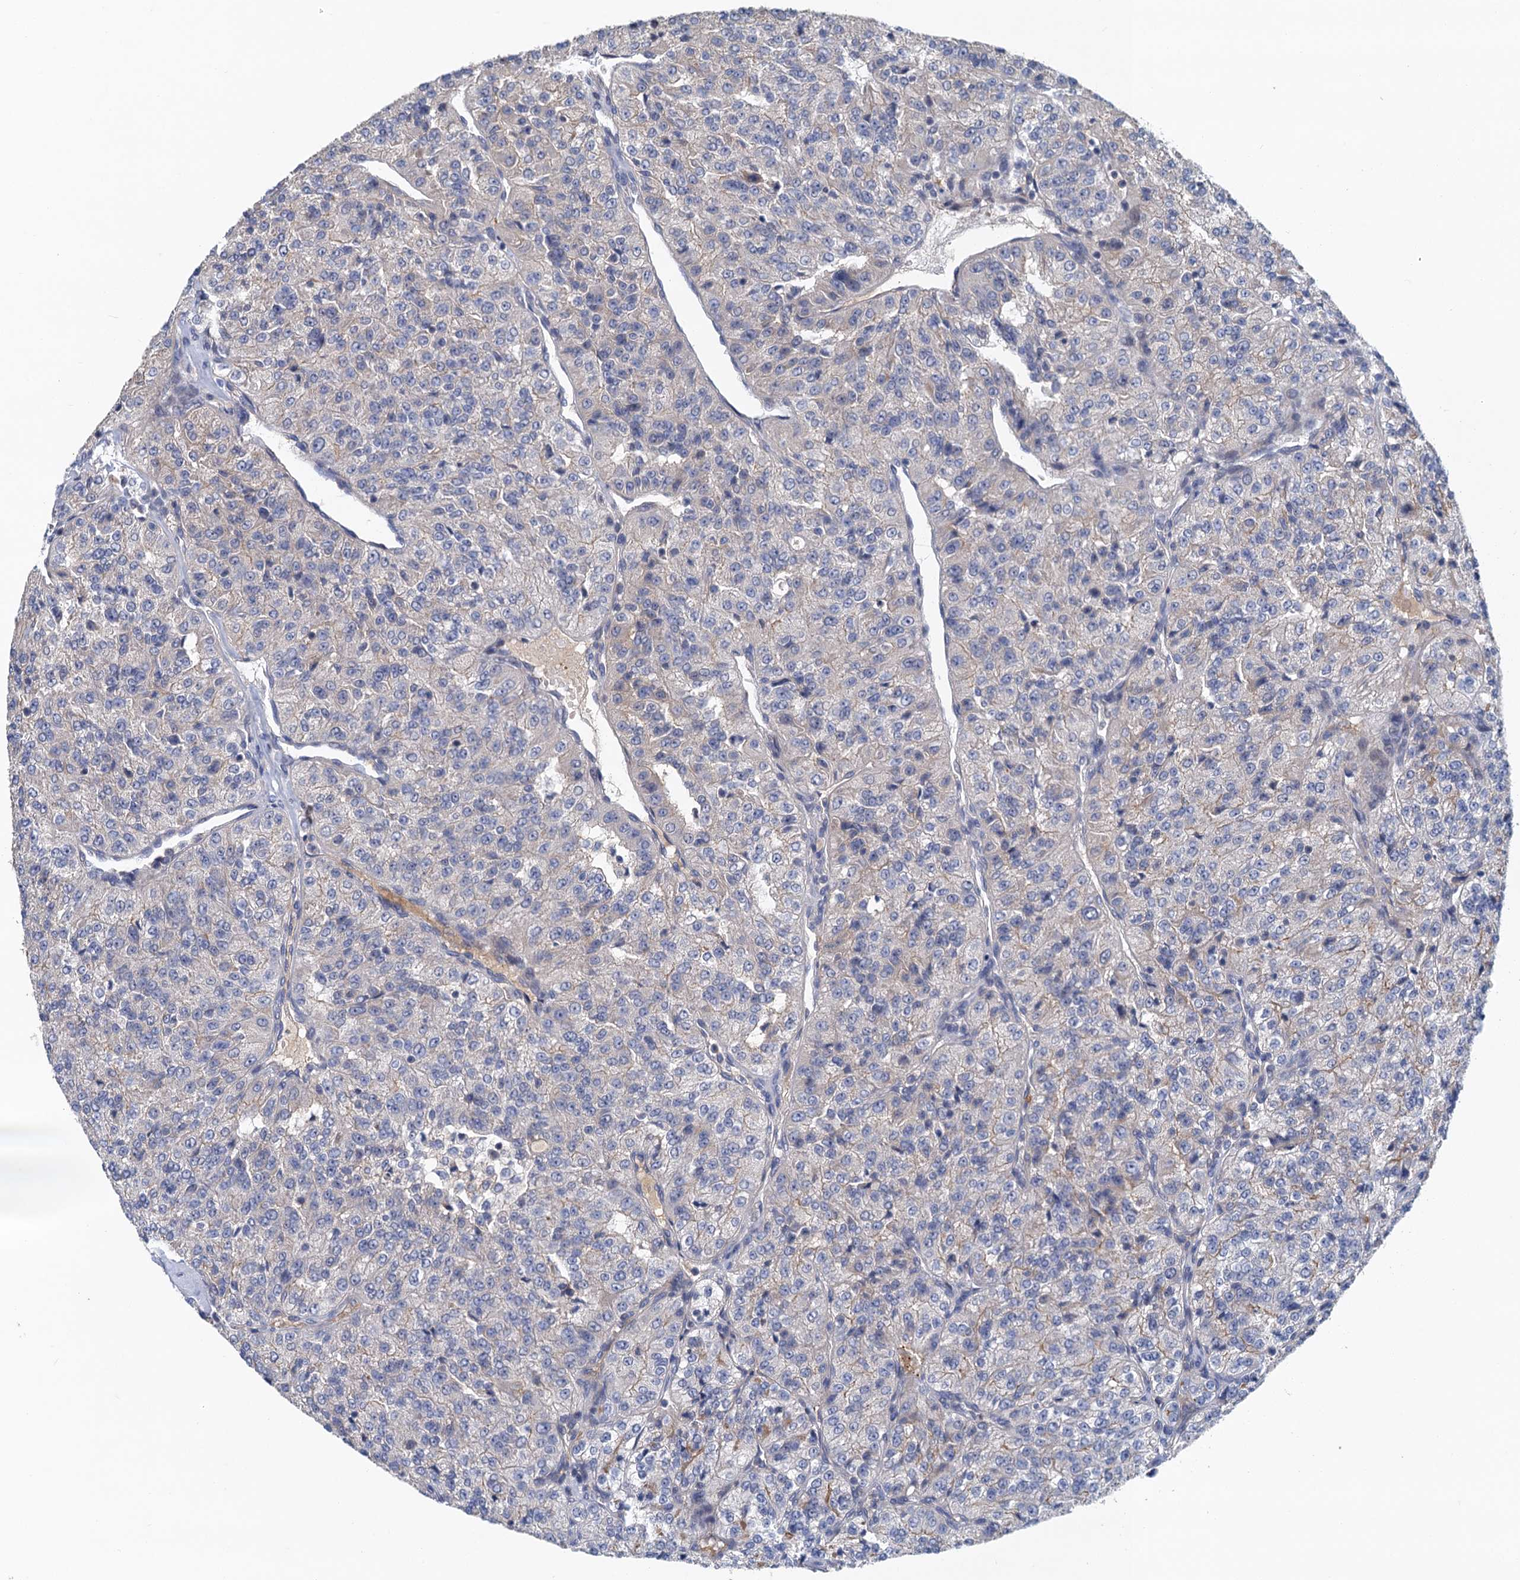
{"staining": {"intensity": "negative", "quantity": "none", "location": "none"}, "tissue": "renal cancer", "cell_type": "Tumor cells", "image_type": "cancer", "snomed": [{"axis": "morphology", "description": "Adenocarcinoma, NOS"}, {"axis": "topography", "description": "Kidney"}], "caption": "The photomicrograph shows no significant staining in tumor cells of renal cancer.", "gene": "MDM1", "patient": {"sex": "female", "age": 63}}